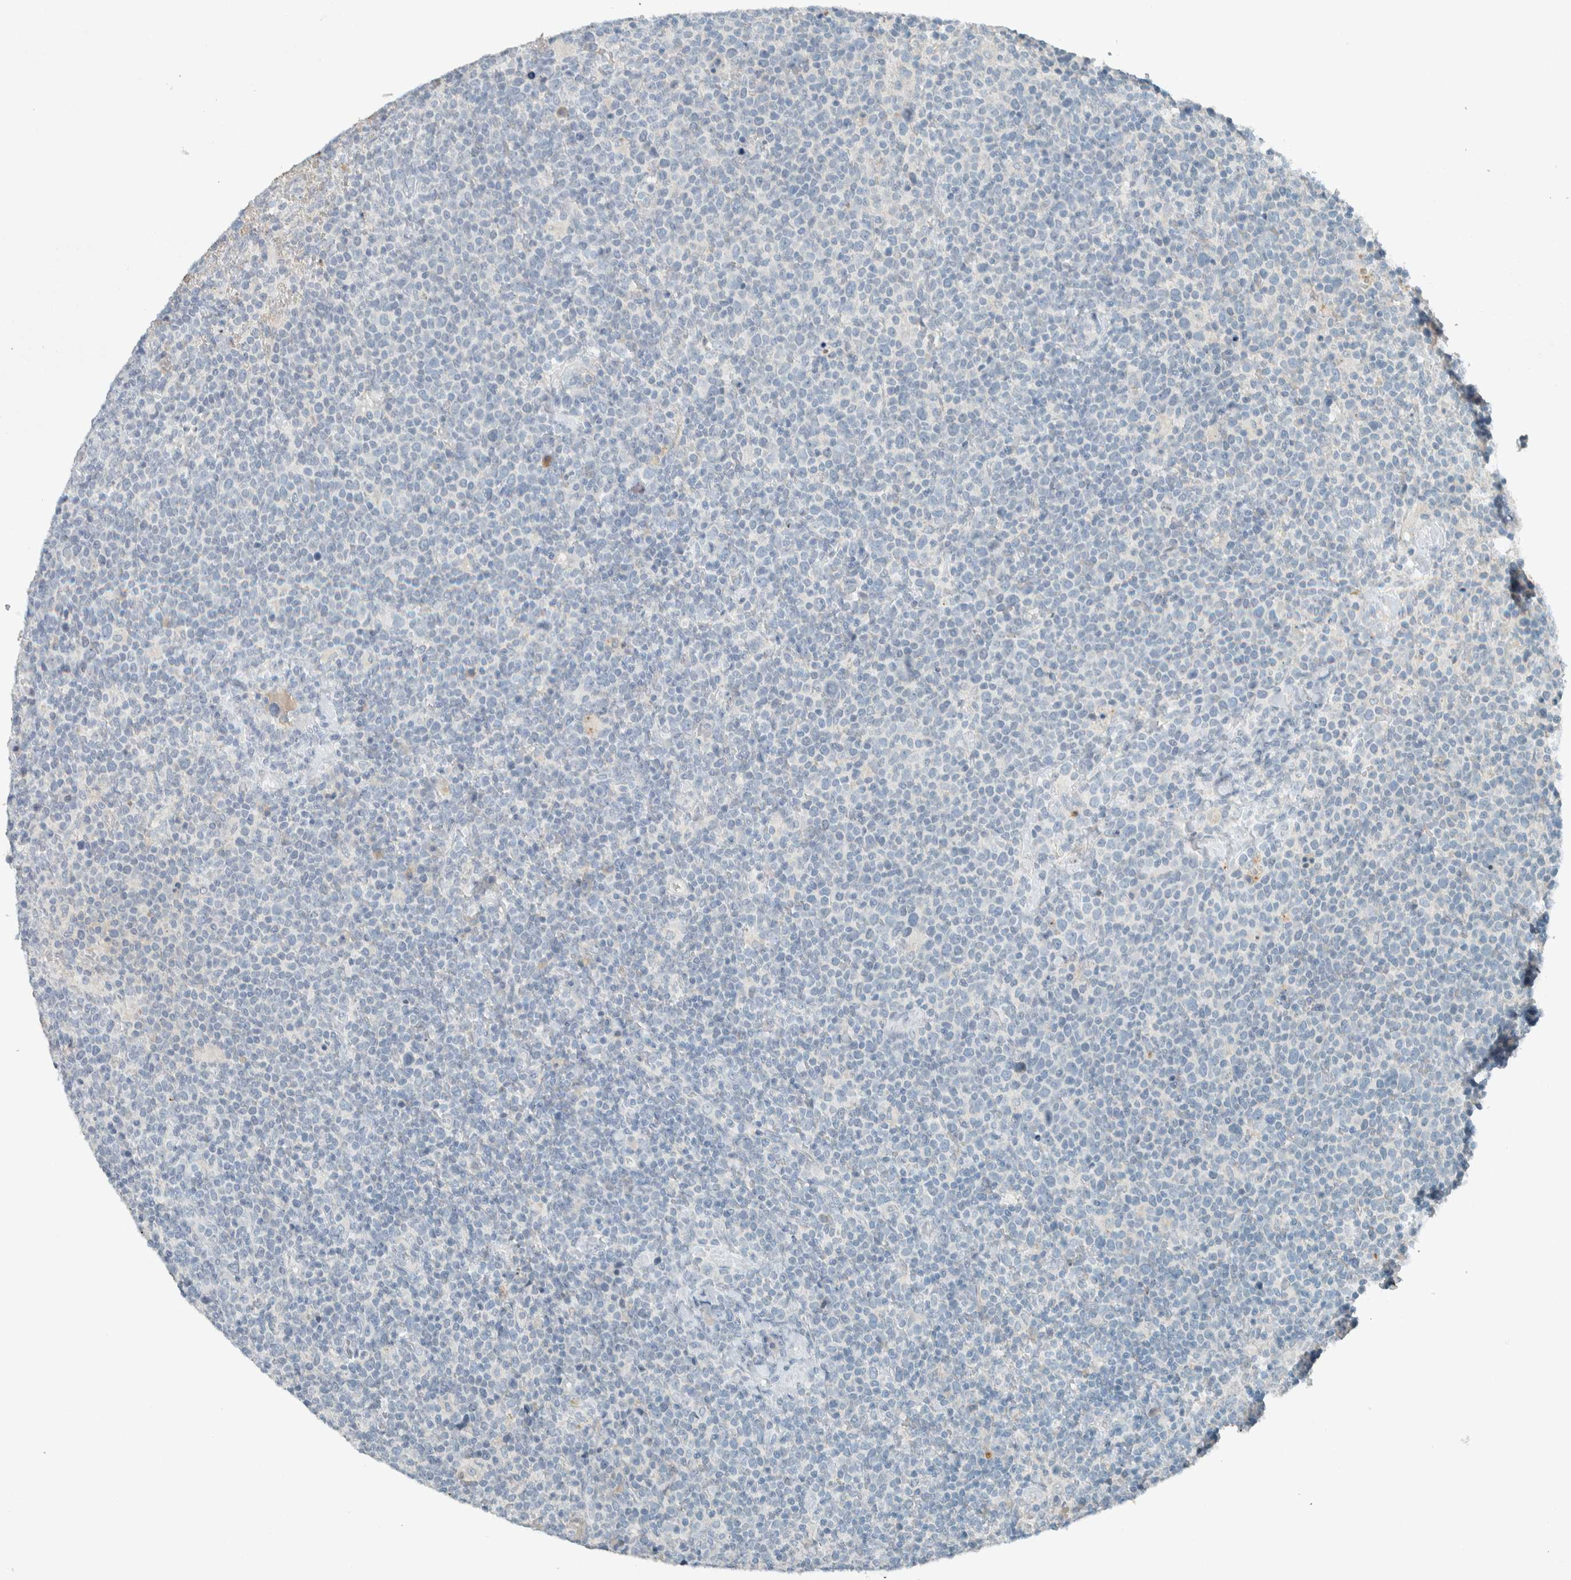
{"staining": {"intensity": "negative", "quantity": "none", "location": "none"}, "tissue": "lymphoma", "cell_type": "Tumor cells", "image_type": "cancer", "snomed": [{"axis": "morphology", "description": "Malignant lymphoma, non-Hodgkin's type, High grade"}, {"axis": "topography", "description": "Lymph node"}], "caption": "The micrograph displays no significant expression in tumor cells of lymphoma. The staining is performed using DAB (3,3'-diaminobenzidine) brown chromogen with nuclei counter-stained in using hematoxylin.", "gene": "CERCAM", "patient": {"sex": "male", "age": 61}}